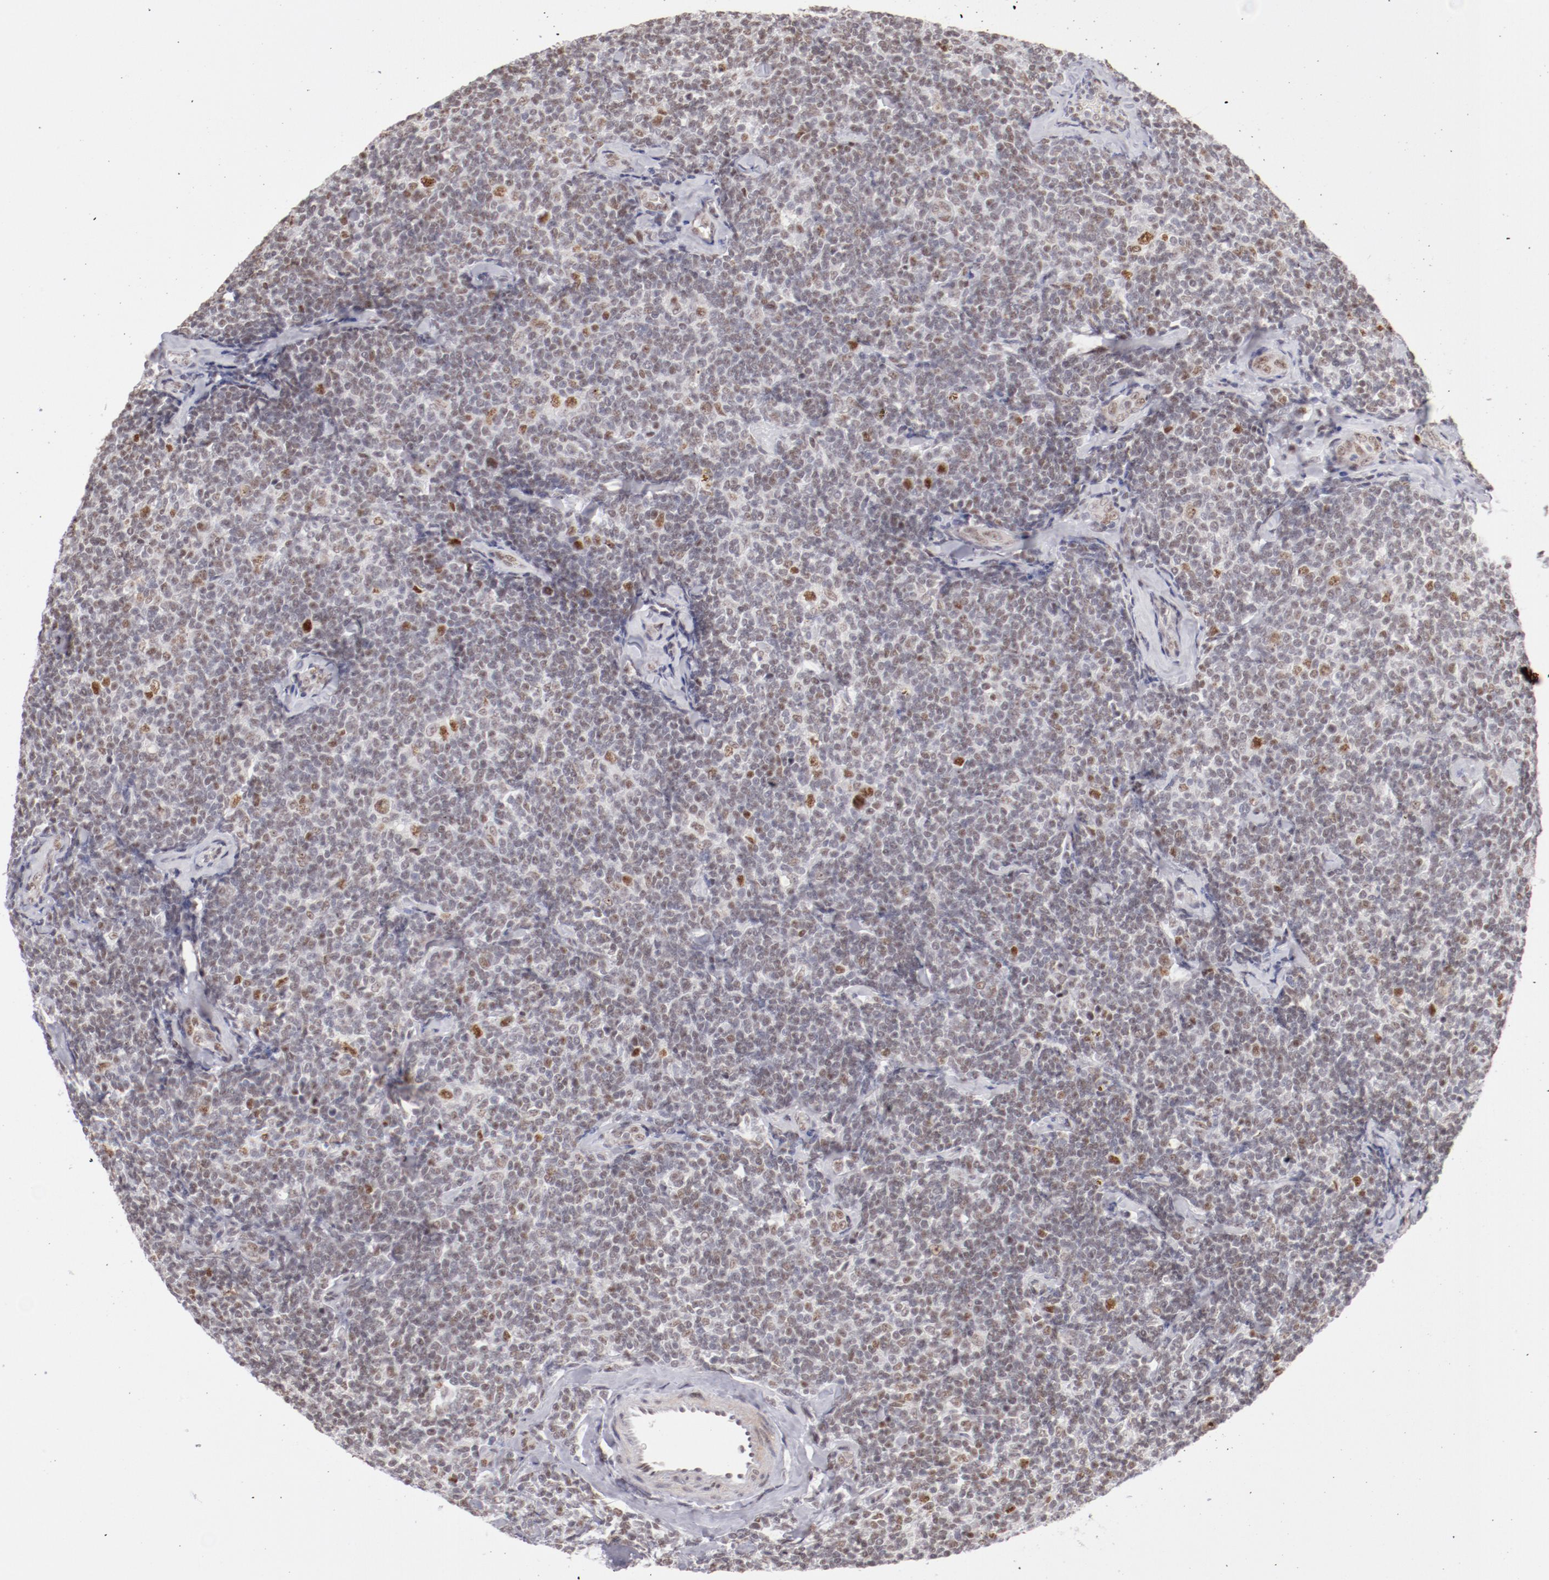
{"staining": {"intensity": "moderate", "quantity": "<25%", "location": "nuclear"}, "tissue": "lymphoma", "cell_type": "Tumor cells", "image_type": "cancer", "snomed": [{"axis": "morphology", "description": "Malignant lymphoma, non-Hodgkin's type, Low grade"}, {"axis": "topography", "description": "Lymph node"}], "caption": "Protein positivity by immunohistochemistry (IHC) shows moderate nuclear positivity in about <25% of tumor cells in lymphoma.", "gene": "TFAP4", "patient": {"sex": "female", "age": 56}}